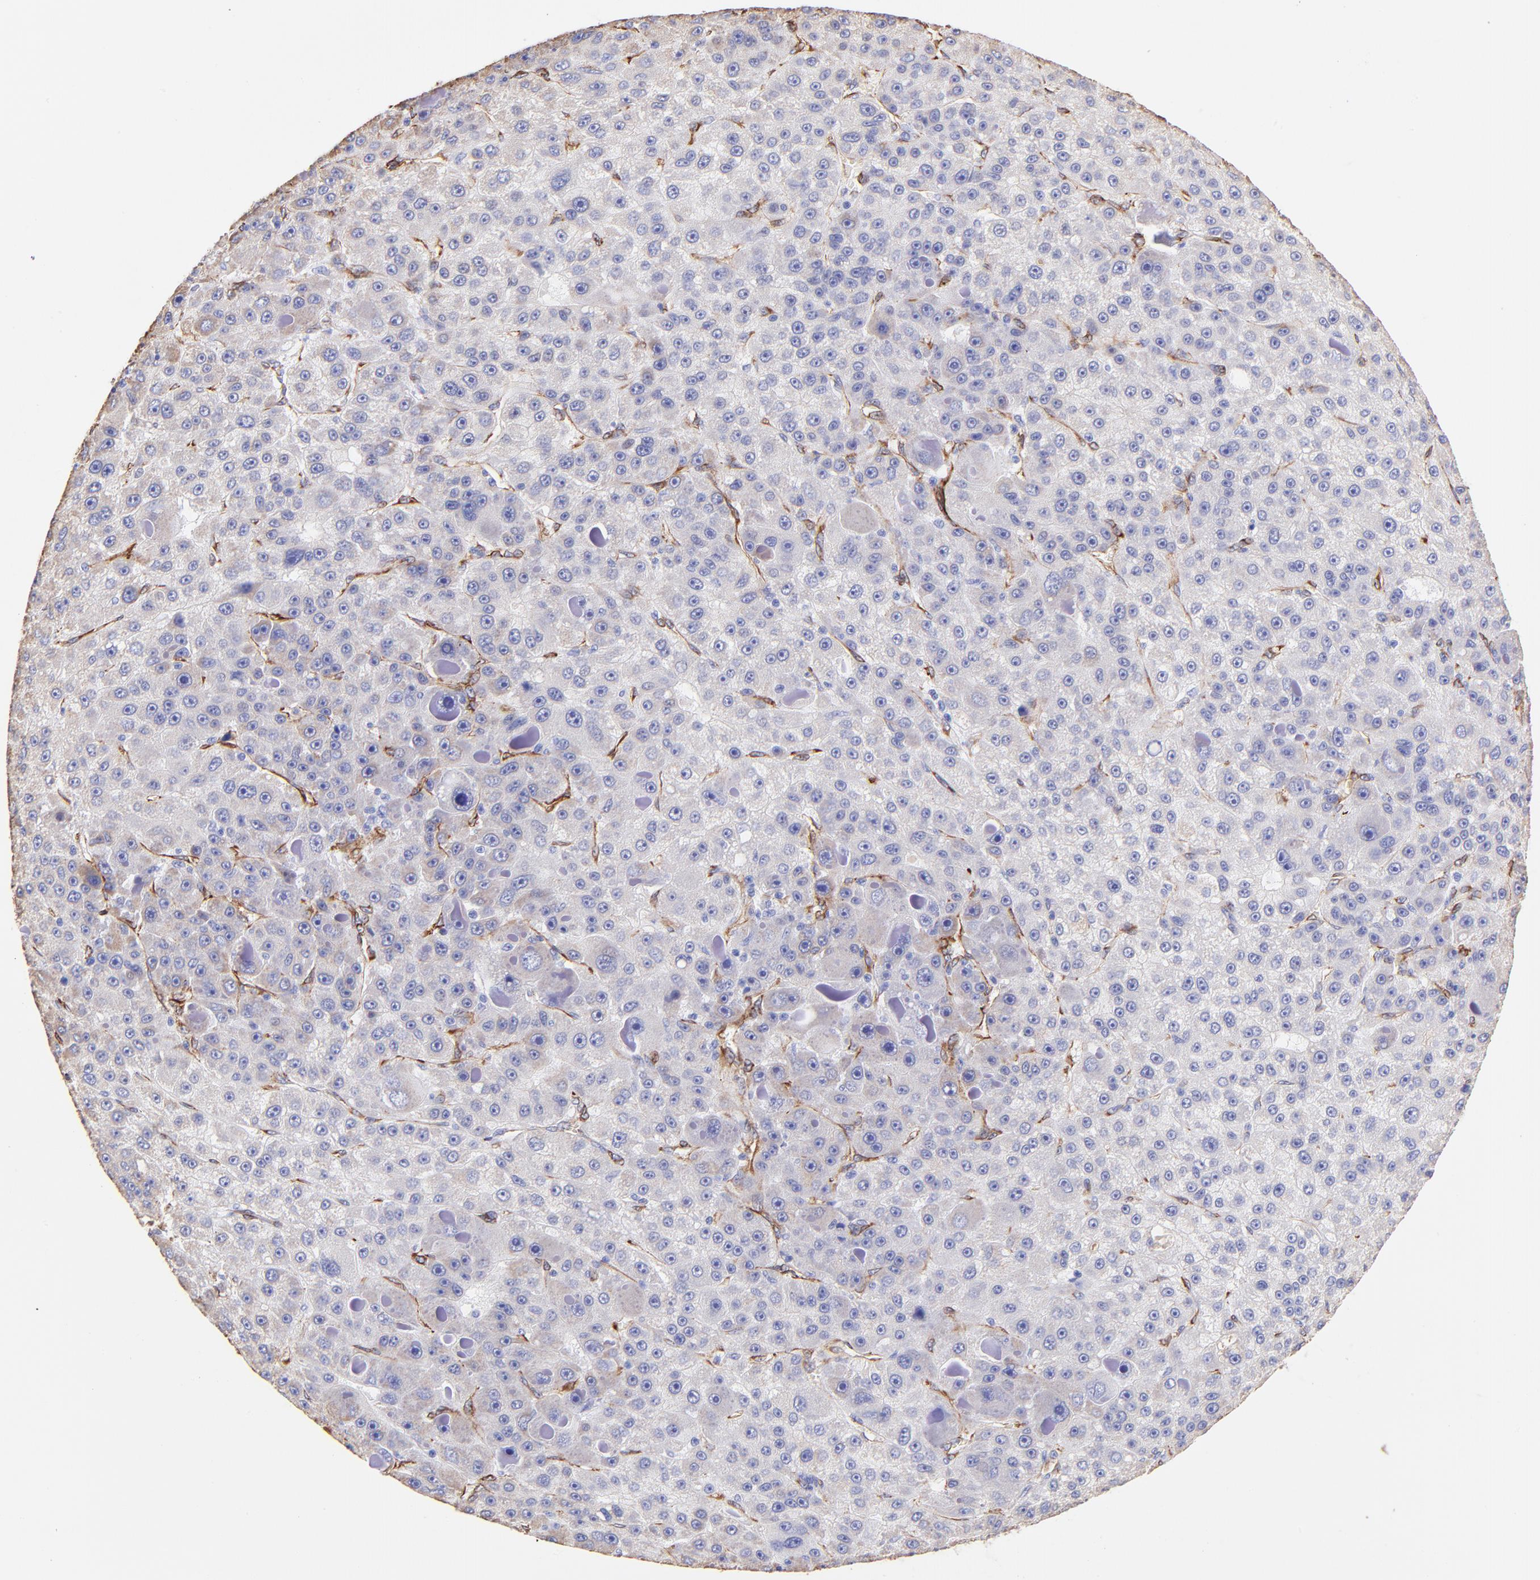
{"staining": {"intensity": "weak", "quantity": "<25%", "location": "cytoplasmic/membranous"}, "tissue": "liver cancer", "cell_type": "Tumor cells", "image_type": "cancer", "snomed": [{"axis": "morphology", "description": "Carcinoma, Hepatocellular, NOS"}, {"axis": "topography", "description": "Liver"}], "caption": "IHC of human liver cancer demonstrates no expression in tumor cells.", "gene": "SPARC", "patient": {"sex": "male", "age": 76}}